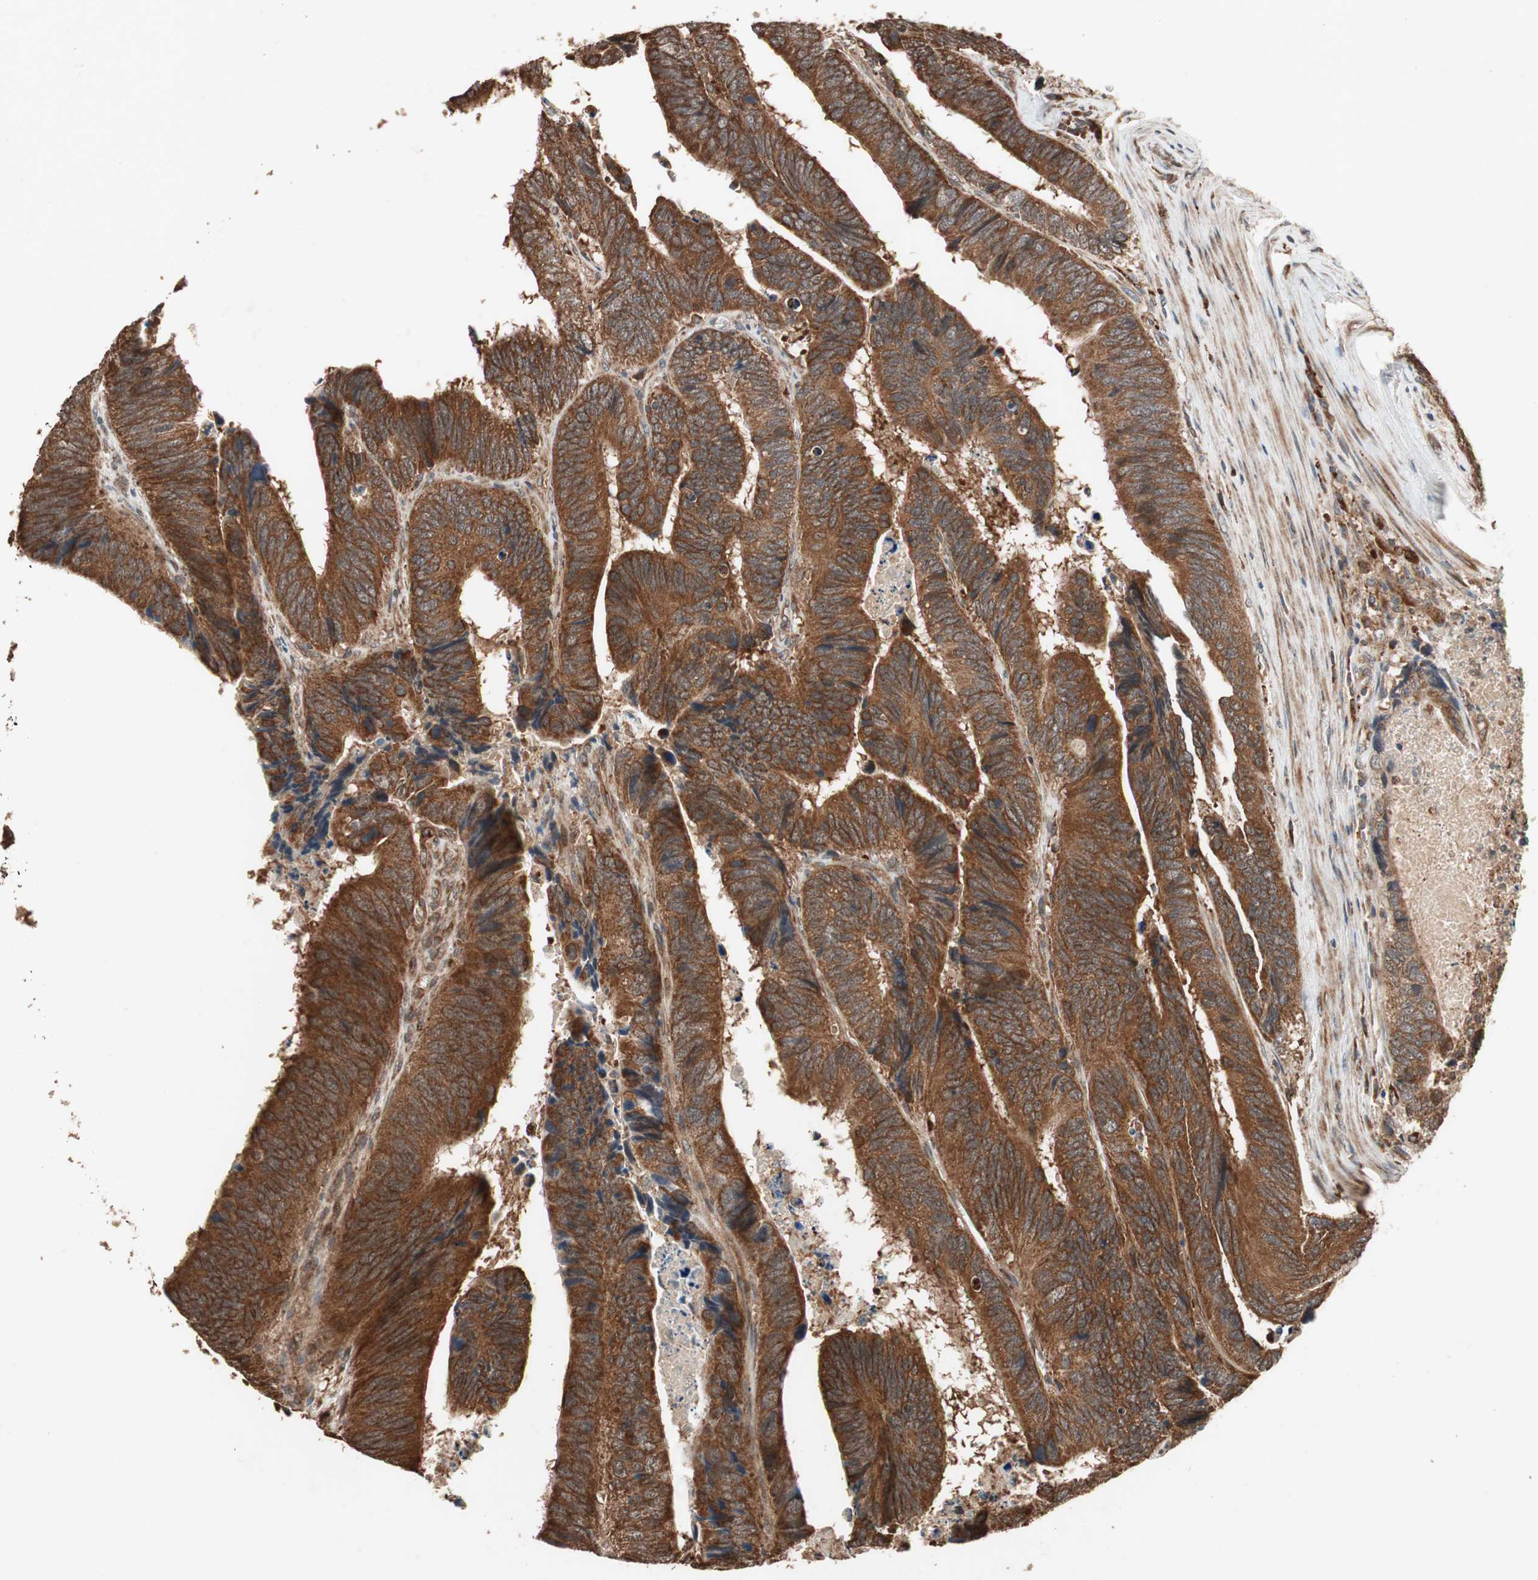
{"staining": {"intensity": "strong", "quantity": ">75%", "location": "cytoplasmic/membranous"}, "tissue": "colorectal cancer", "cell_type": "Tumor cells", "image_type": "cancer", "snomed": [{"axis": "morphology", "description": "Adenocarcinoma, NOS"}, {"axis": "topography", "description": "Colon"}], "caption": "This is a histology image of immunohistochemistry staining of colorectal cancer, which shows strong expression in the cytoplasmic/membranous of tumor cells.", "gene": "RAB1A", "patient": {"sex": "male", "age": 72}}